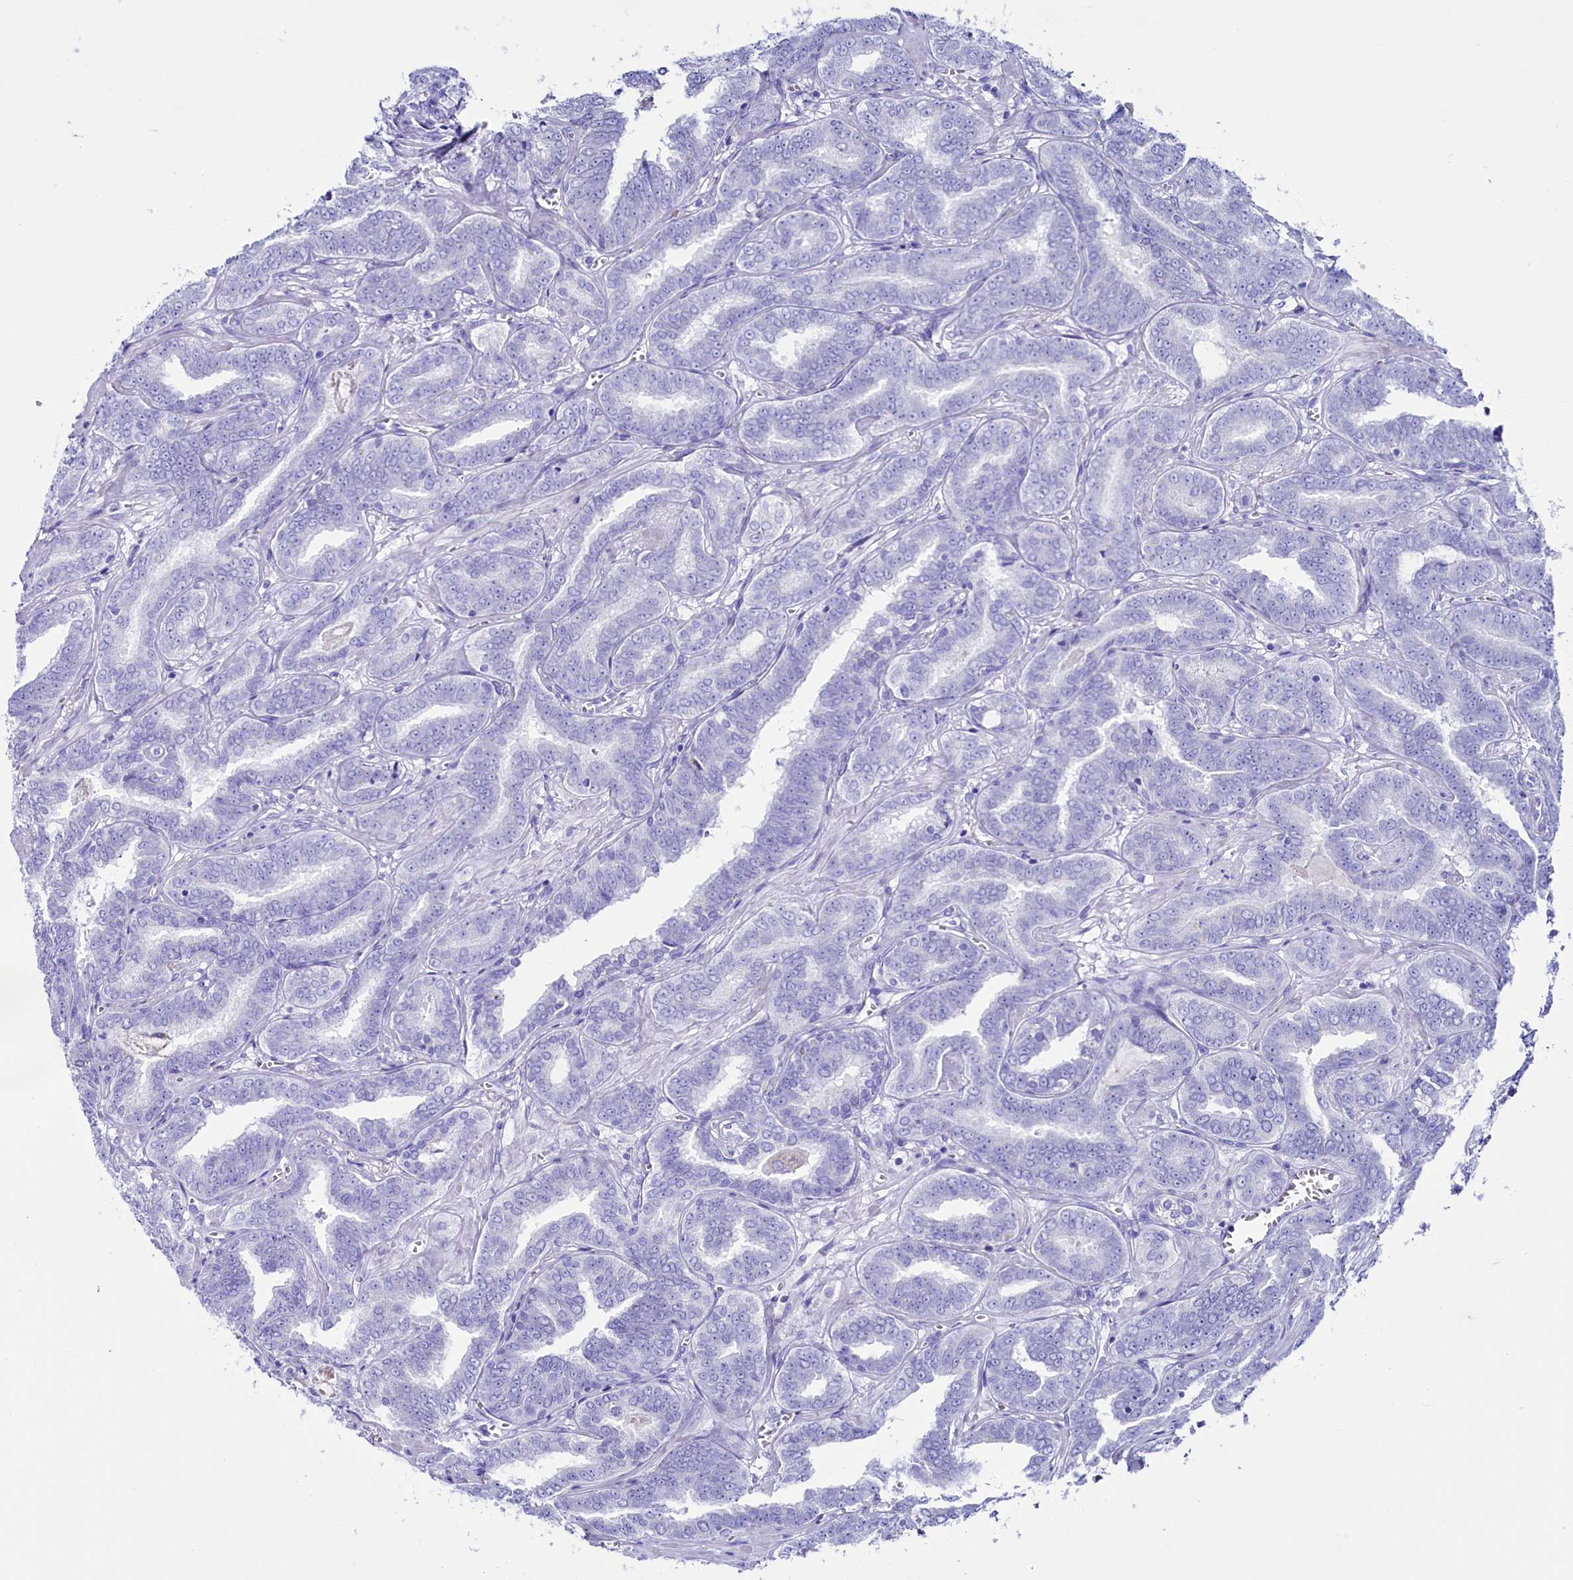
{"staining": {"intensity": "negative", "quantity": "none", "location": "none"}, "tissue": "prostate cancer", "cell_type": "Tumor cells", "image_type": "cancer", "snomed": [{"axis": "morphology", "description": "Adenocarcinoma, High grade"}, {"axis": "topography", "description": "Prostate"}], "caption": "High magnification brightfield microscopy of adenocarcinoma (high-grade) (prostate) stained with DAB (3,3'-diaminobenzidine) (brown) and counterstained with hematoxylin (blue): tumor cells show no significant positivity.", "gene": "ANKRD29", "patient": {"sex": "male", "age": 67}}